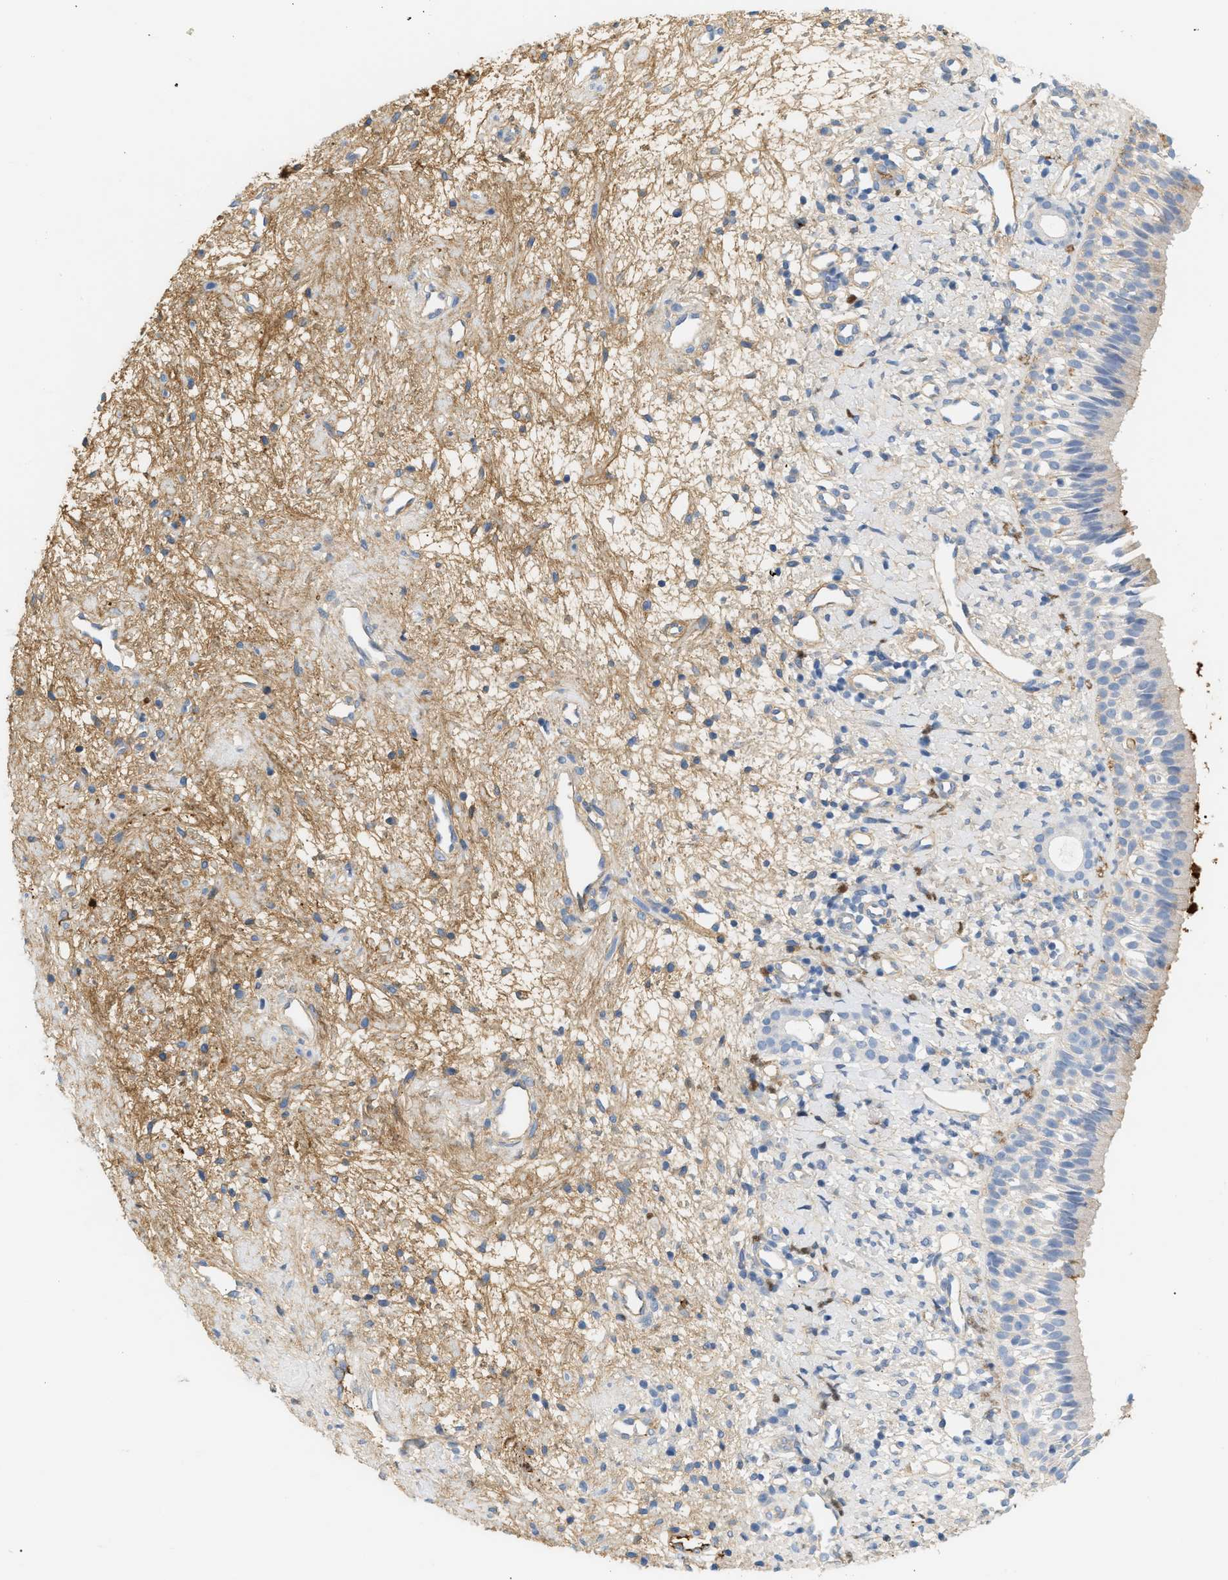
{"staining": {"intensity": "weak", "quantity": "<25%", "location": "cytoplasmic/membranous"}, "tissue": "nasopharynx", "cell_type": "Respiratory epithelial cells", "image_type": "normal", "snomed": [{"axis": "morphology", "description": "Normal tissue, NOS"}, {"axis": "morphology", "description": "Inflammation, NOS"}, {"axis": "topography", "description": "Nasopharynx"}], "caption": "DAB immunohistochemical staining of benign human nasopharynx shows no significant staining in respiratory epithelial cells. Nuclei are stained in blue.", "gene": "CFH", "patient": {"sex": "female", "age": 55}}